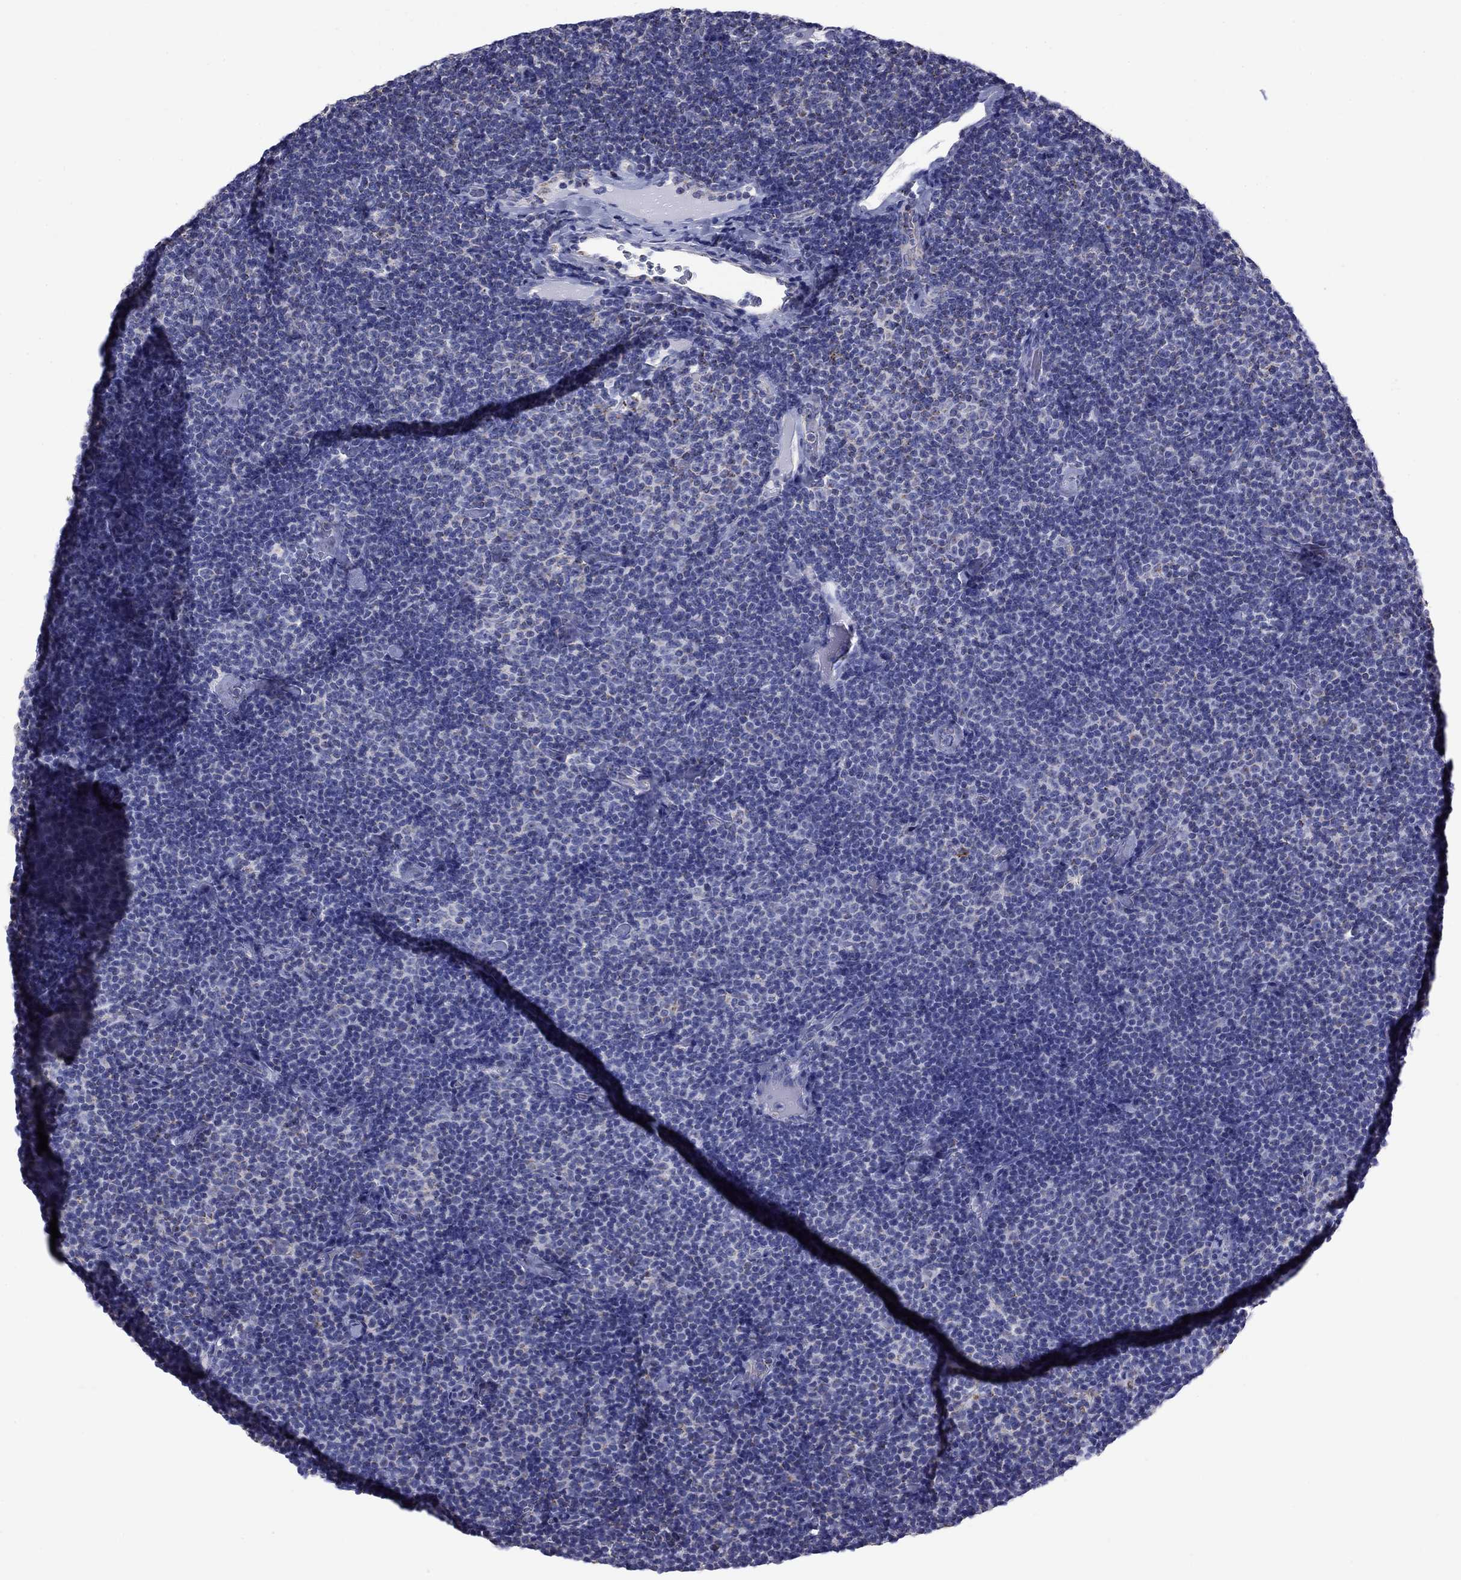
{"staining": {"intensity": "negative", "quantity": "none", "location": "none"}, "tissue": "lymphoma", "cell_type": "Tumor cells", "image_type": "cancer", "snomed": [{"axis": "morphology", "description": "Malignant lymphoma, non-Hodgkin's type, Low grade"}, {"axis": "topography", "description": "Lymph node"}], "caption": "High power microscopy micrograph of an immunohistochemistry (IHC) image of lymphoma, revealing no significant staining in tumor cells.", "gene": "ACADSB", "patient": {"sex": "male", "age": 81}}